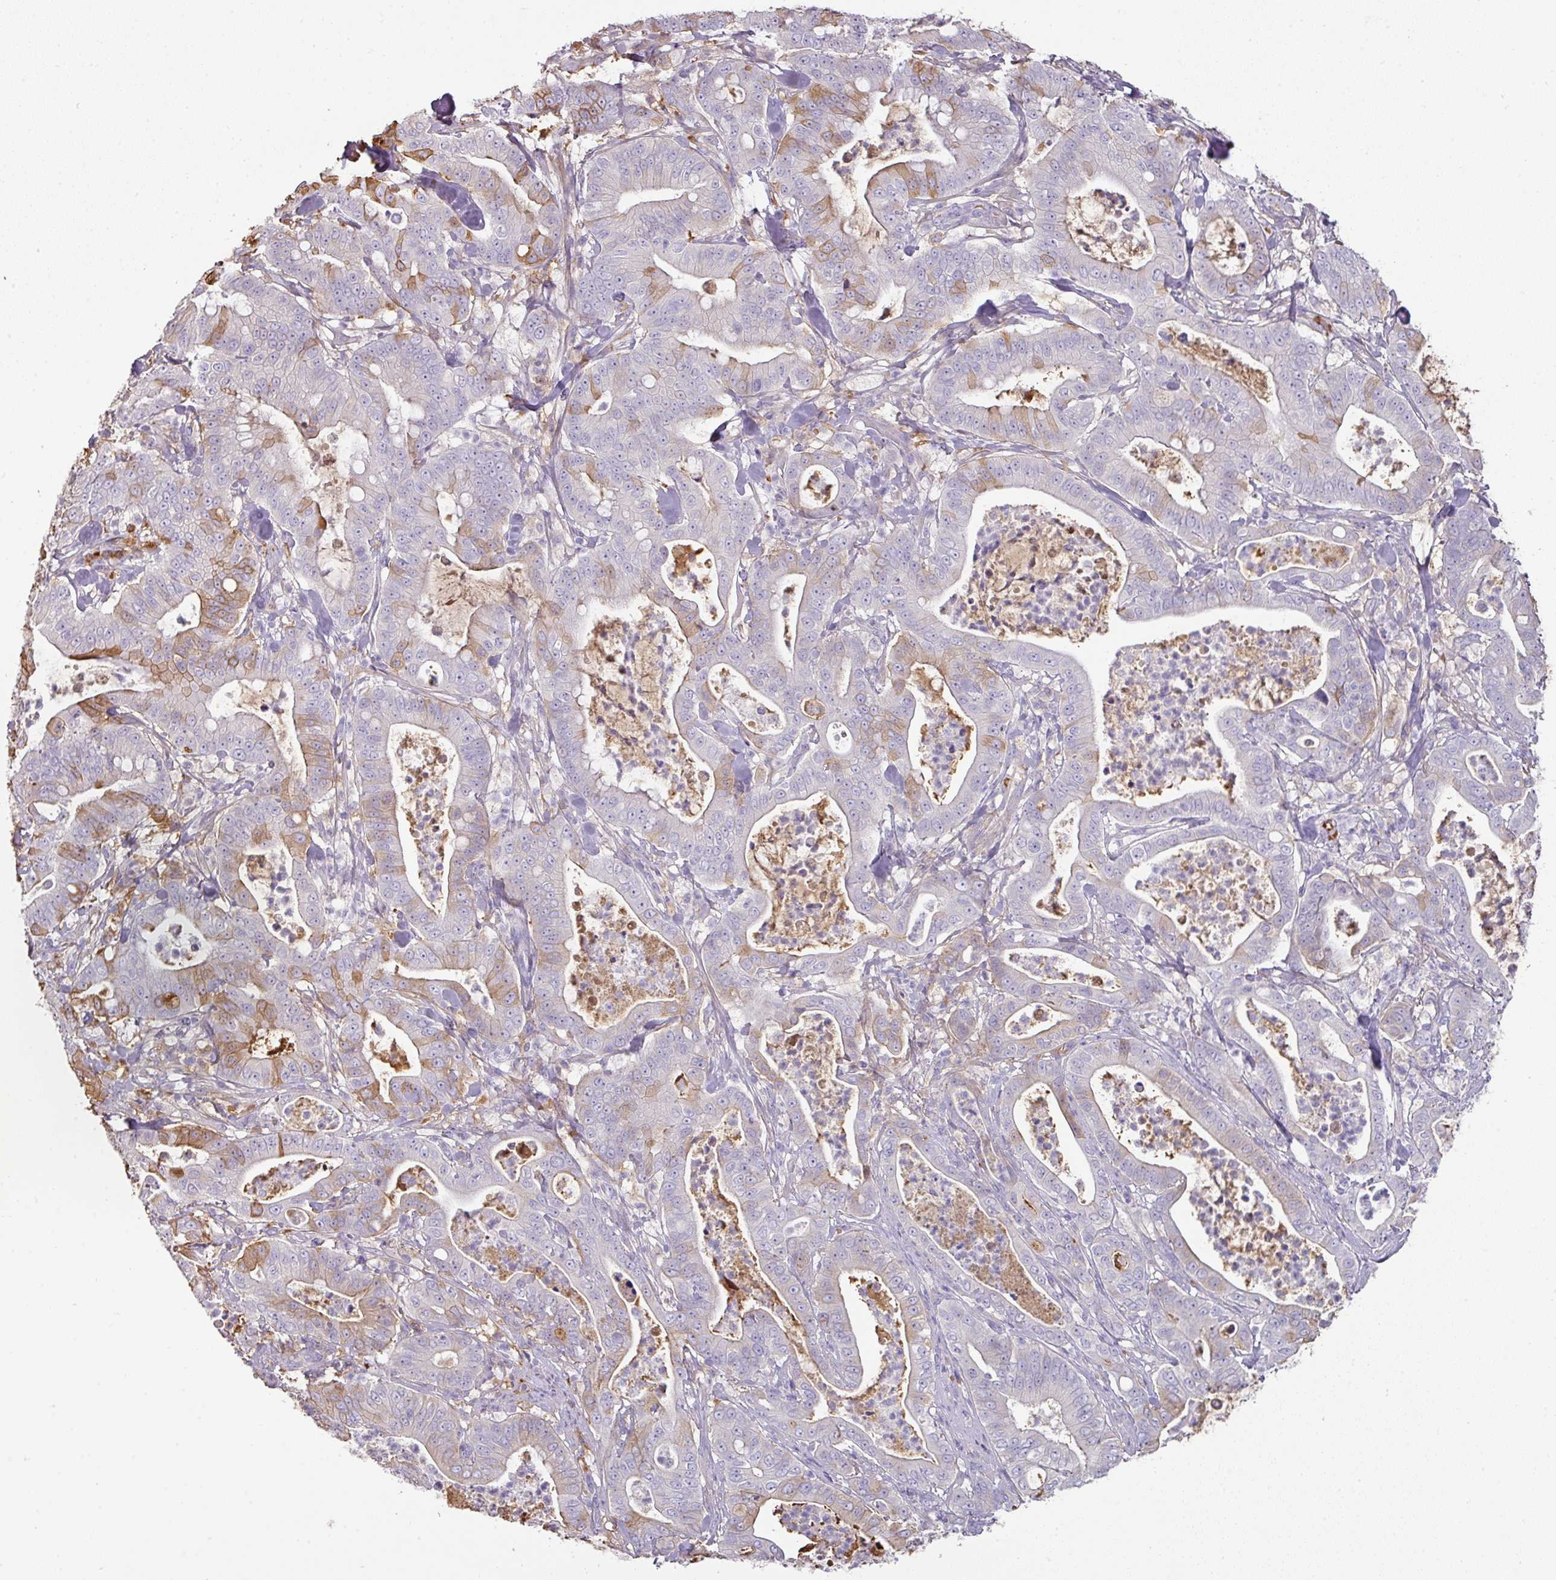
{"staining": {"intensity": "moderate", "quantity": "<25%", "location": "cytoplasmic/membranous"}, "tissue": "pancreatic cancer", "cell_type": "Tumor cells", "image_type": "cancer", "snomed": [{"axis": "morphology", "description": "Adenocarcinoma, NOS"}, {"axis": "topography", "description": "Pancreas"}], "caption": "Pancreatic cancer (adenocarcinoma) stained with immunohistochemistry (IHC) exhibits moderate cytoplasmic/membranous staining in approximately <25% of tumor cells. The protein is stained brown, and the nuclei are stained in blue (DAB (3,3'-diaminobenzidine) IHC with brightfield microscopy, high magnification).", "gene": "CCZ1", "patient": {"sex": "male", "age": 71}}